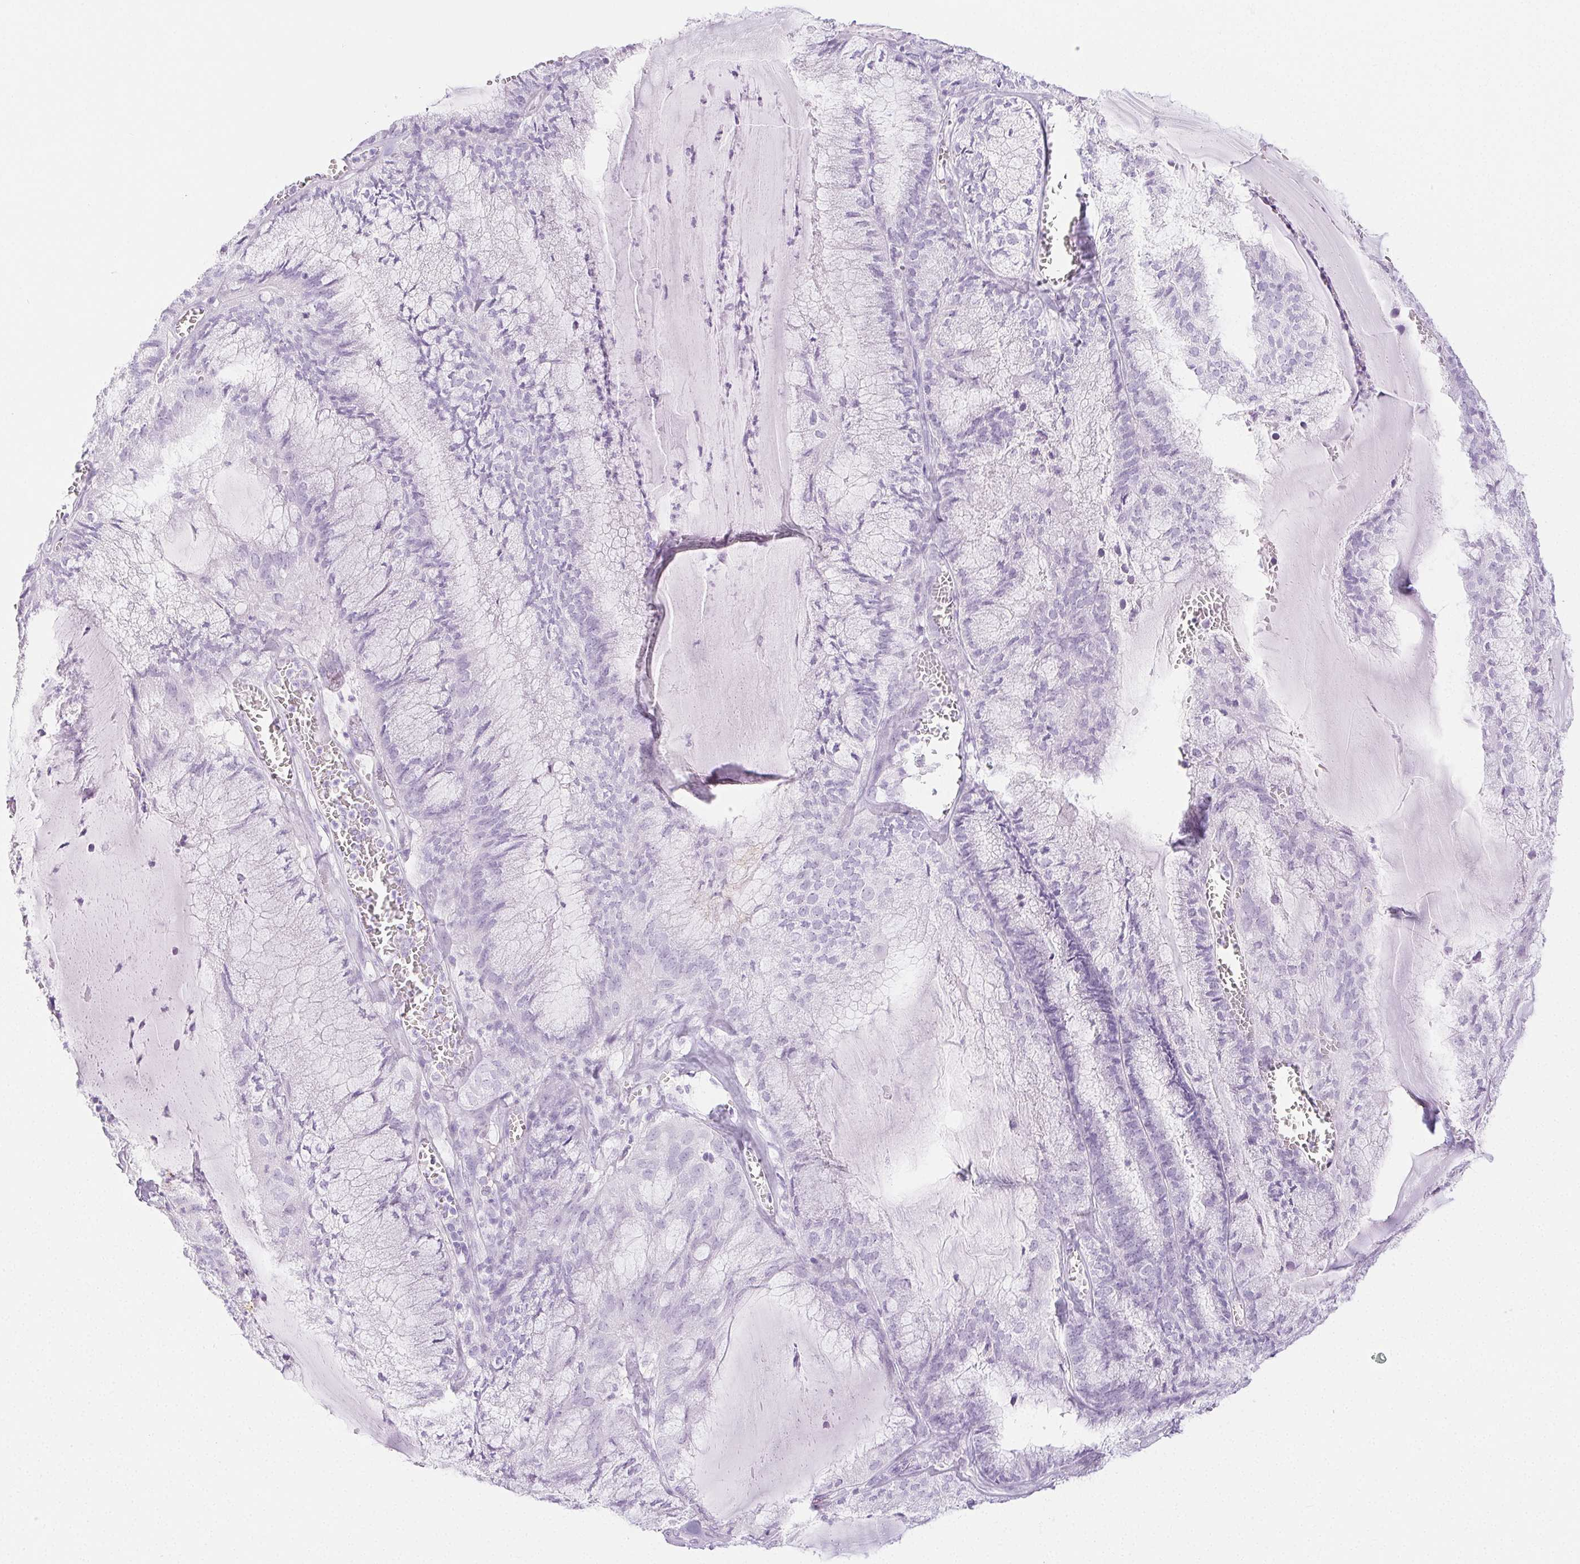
{"staining": {"intensity": "negative", "quantity": "none", "location": "none"}, "tissue": "endometrial cancer", "cell_type": "Tumor cells", "image_type": "cancer", "snomed": [{"axis": "morphology", "description": "Carcinoma, NOS"}, {"axis": "topography", "description": "Endometrium"}], "caption": "Photomicrograph shows no significant protein staining in tumor cells of endometrial cancer (carcinoma).", "gene": "PI3", "patient": {"sex": "female", "age": 62}}